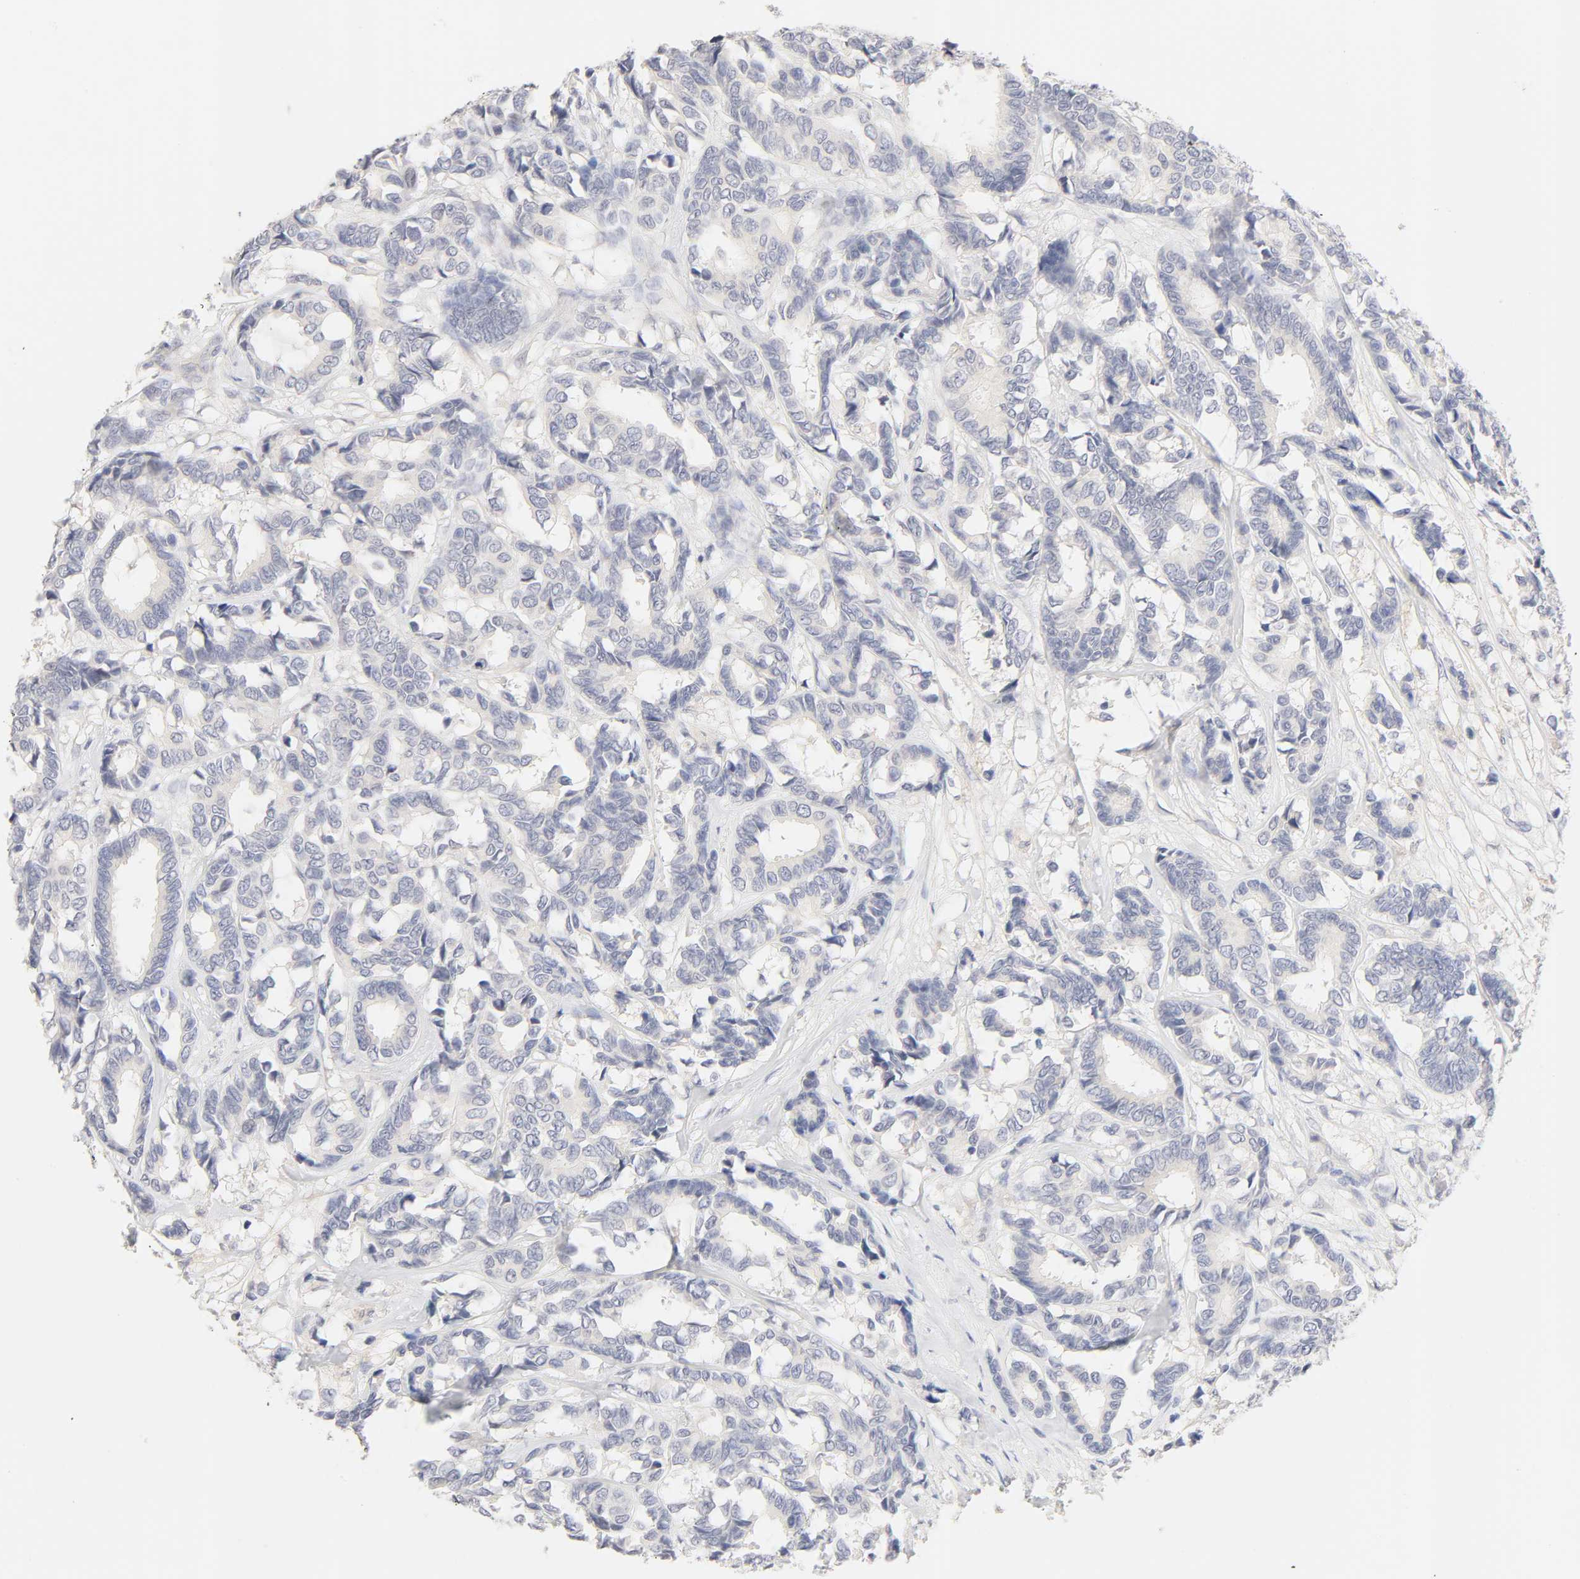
{"staining": {"intensity": "negative", "quantity": "none", "location": "none"}, "tissue": "breast cancer", "cell_type": "Tumor cells", "image_type": "cancer", "snomed": [{"axis": "morphology", "description": "Duct carcinoma"}, {"axis": "topography", "description": "Breast"}], "caption": "A high-resolution micrograph shows immunohistochemistry staining of breast intraductal carcinoma, which exhibits no significant expression in tumor cells.", "gene": "CYP4B1", "patient": {"sex": "female", "age": 87}}